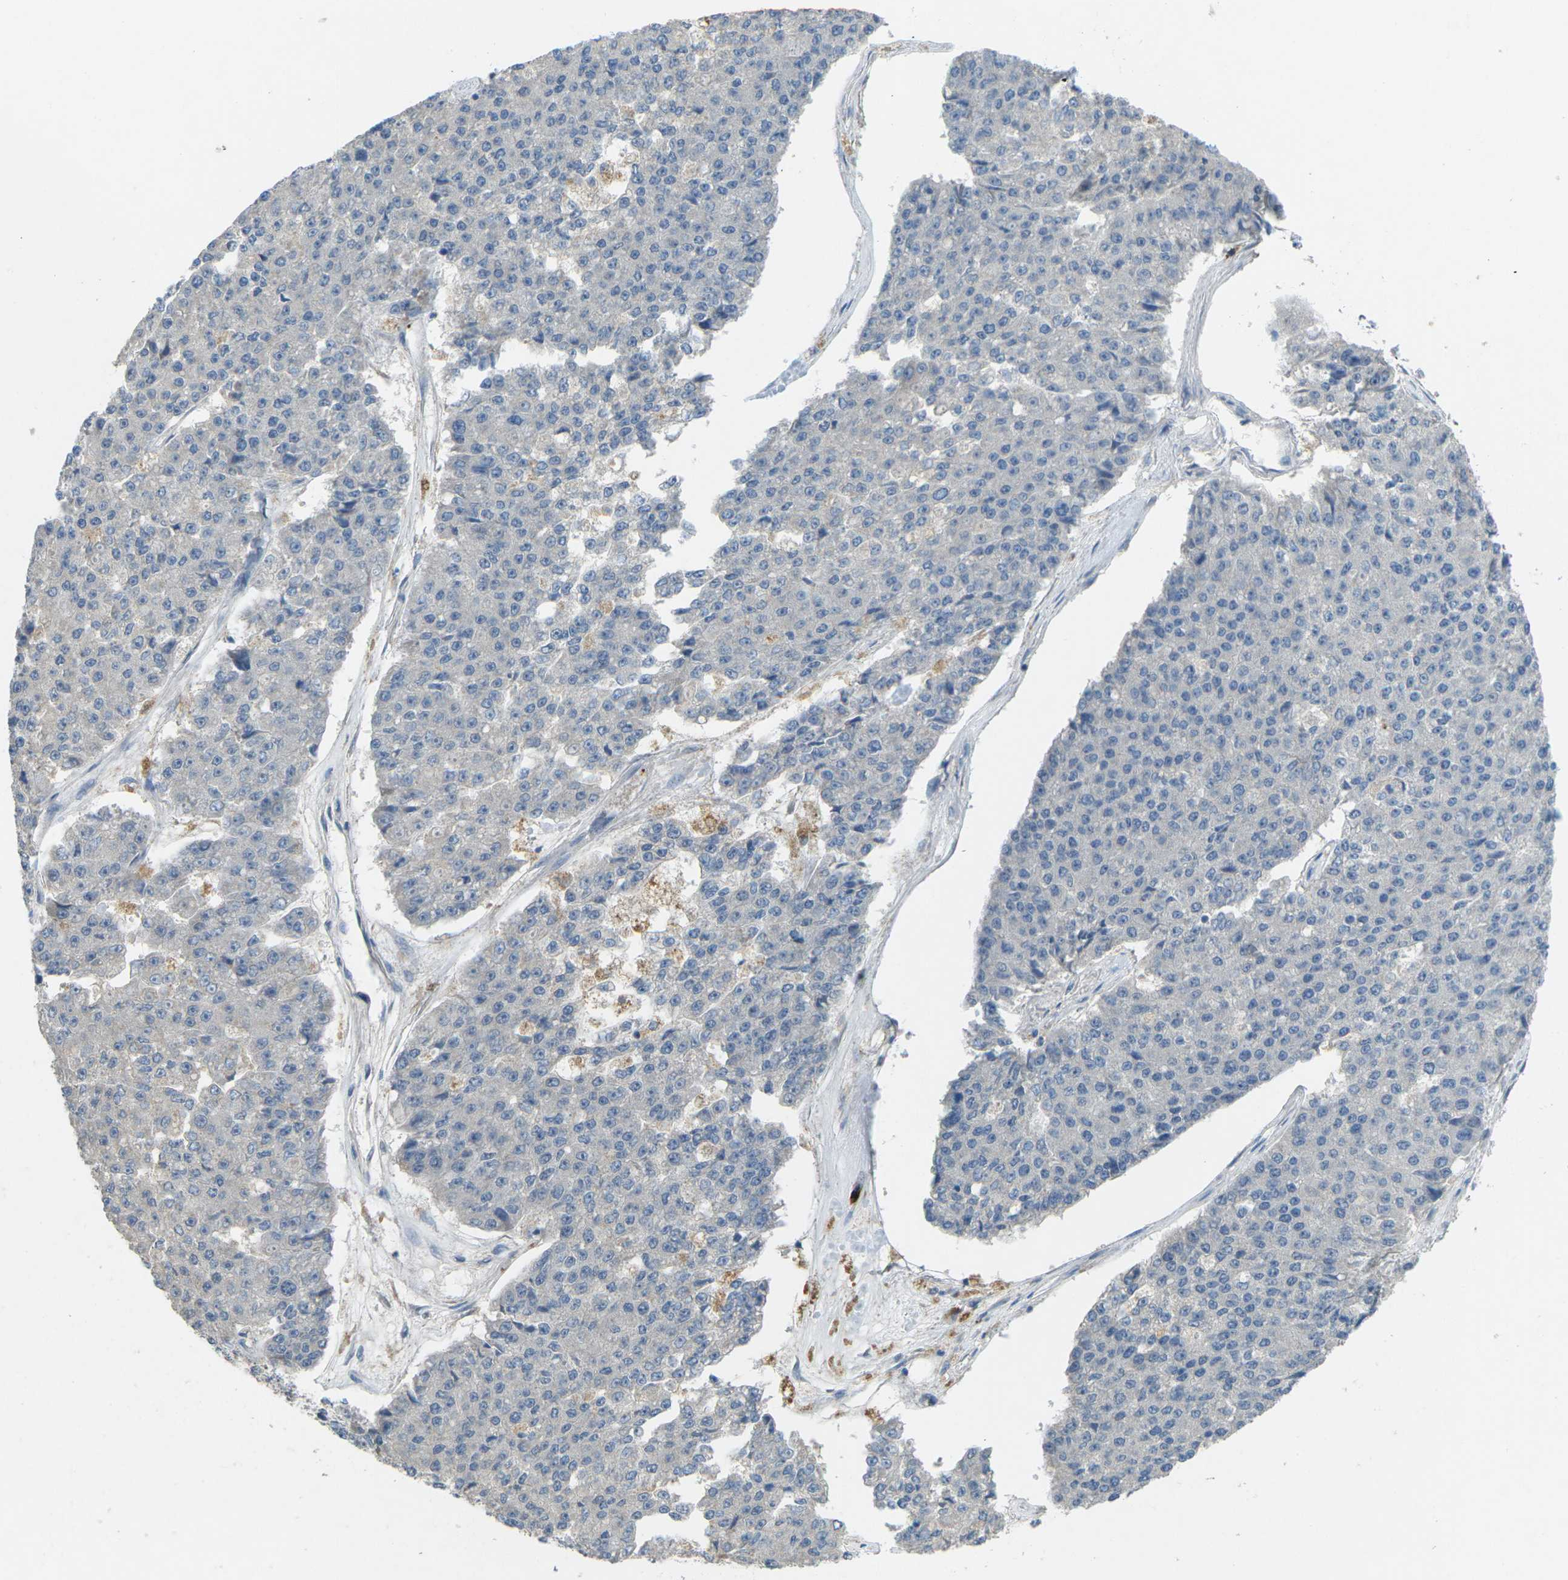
{"staining": {"intensity": "negative", "quantity": "none", "location": "none"}, "tissue": "pancreatic cancer", "cell_type": "Tumor cells", "image_type": "cancer", "snomed": [{"axis": "morphology", "description": "Adenocarcinoma, NOS"}, {"axis": "topography", "description": "Pancreas"}], "caption": "Human pancreatic adenocarcinoma stained for a protein using immunohistochemistry (IHC) exhibits no staining in tumor cells.", "gene": "CD19", "patient": {"sex": "male", "age": 50}}